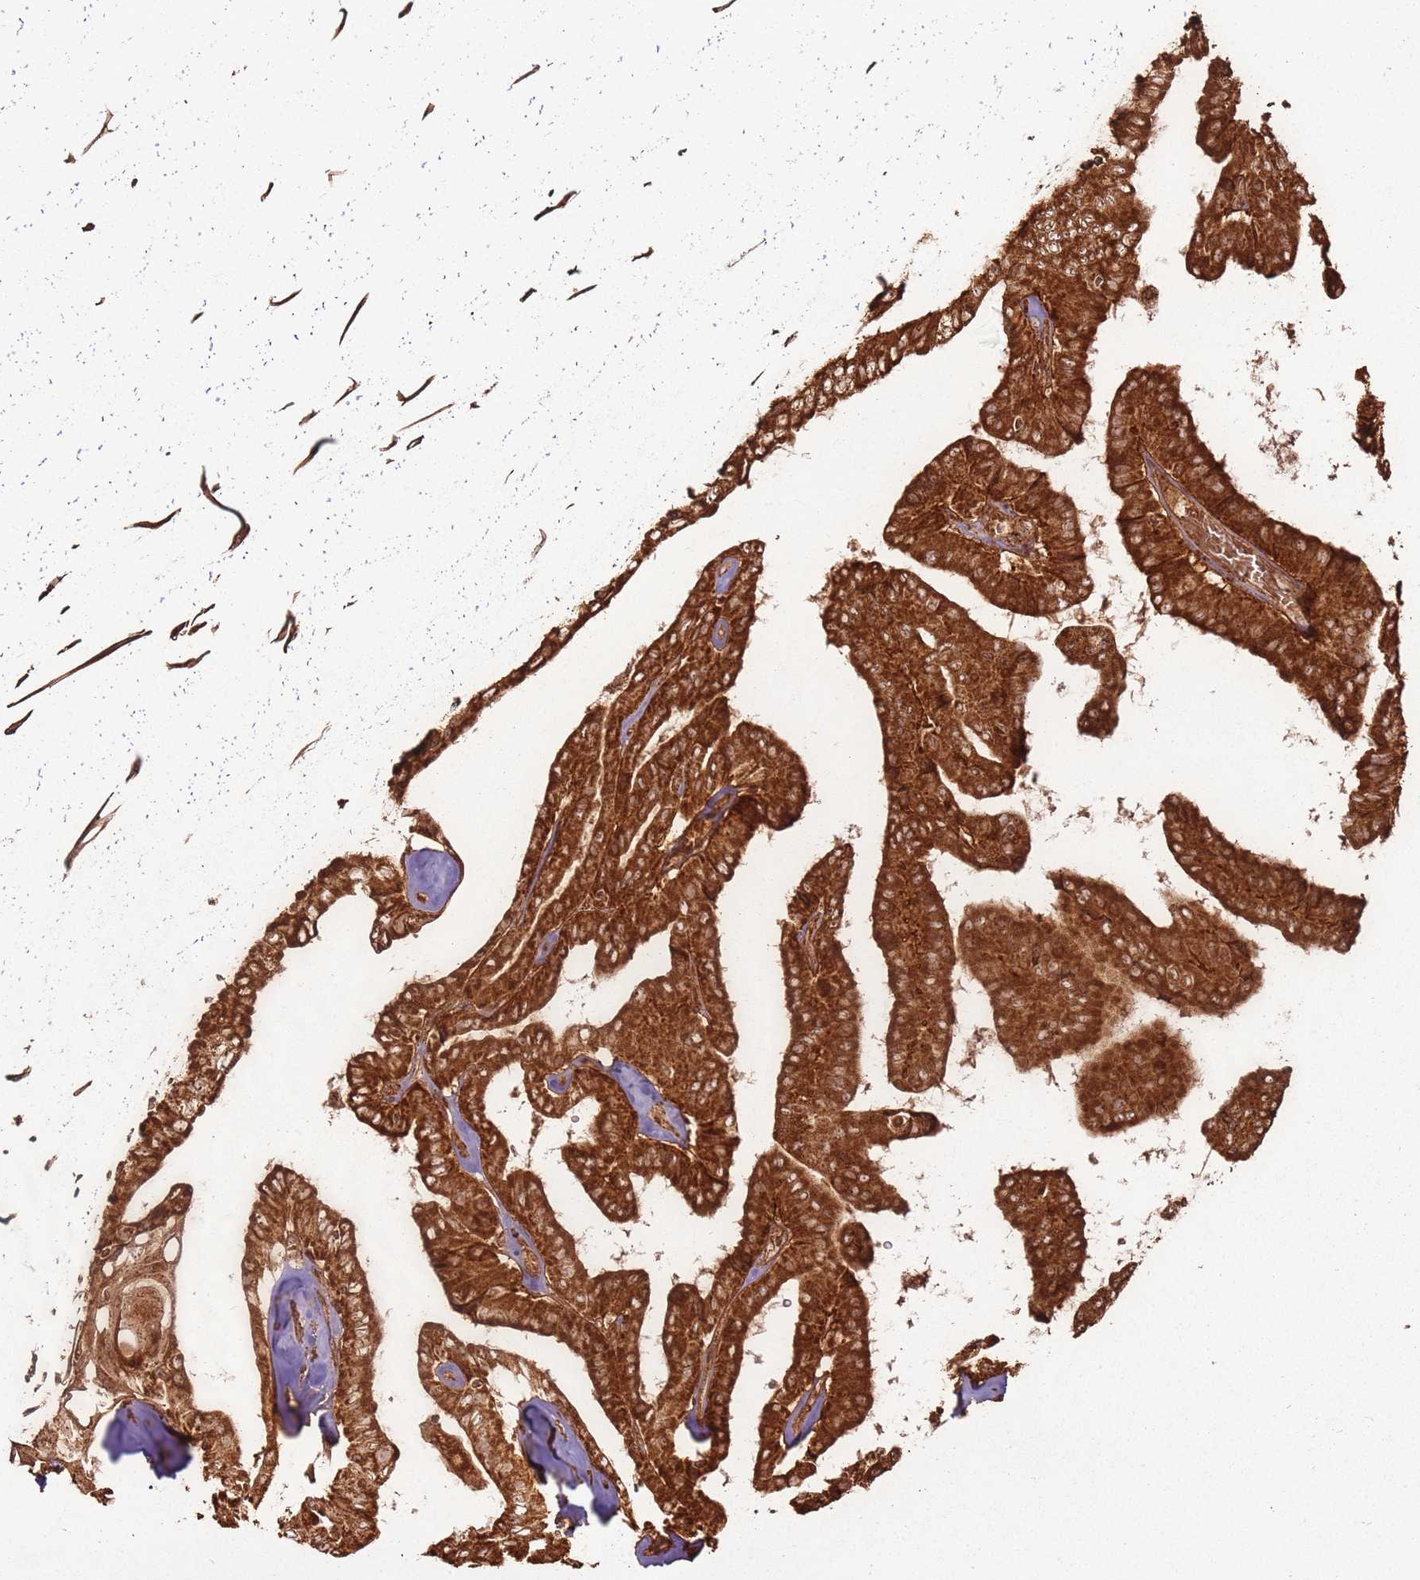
{"staining": {"intensity": "strong", "quantity": ">75%", "location": "cytoplasmic/membranous"}, "tissue": "thyroid cancer", "cell_type": "Tumor cells", "image_type": "cancer", "snomed": [{"axis": "morphology", "description": "Papillary adenocarcinoma, NOS"}, {"axis": "topography", "description": "Thyroid gland"}], "caption": "Strong cytoplasmic/membranous expression for a protein is identified in about >75% of tumor cells of papillary adenocarcinoma (thyroid) using immunohistochemistry.", "gene": "MRPS6", "patient": {"sex": "female", "age": 59}}